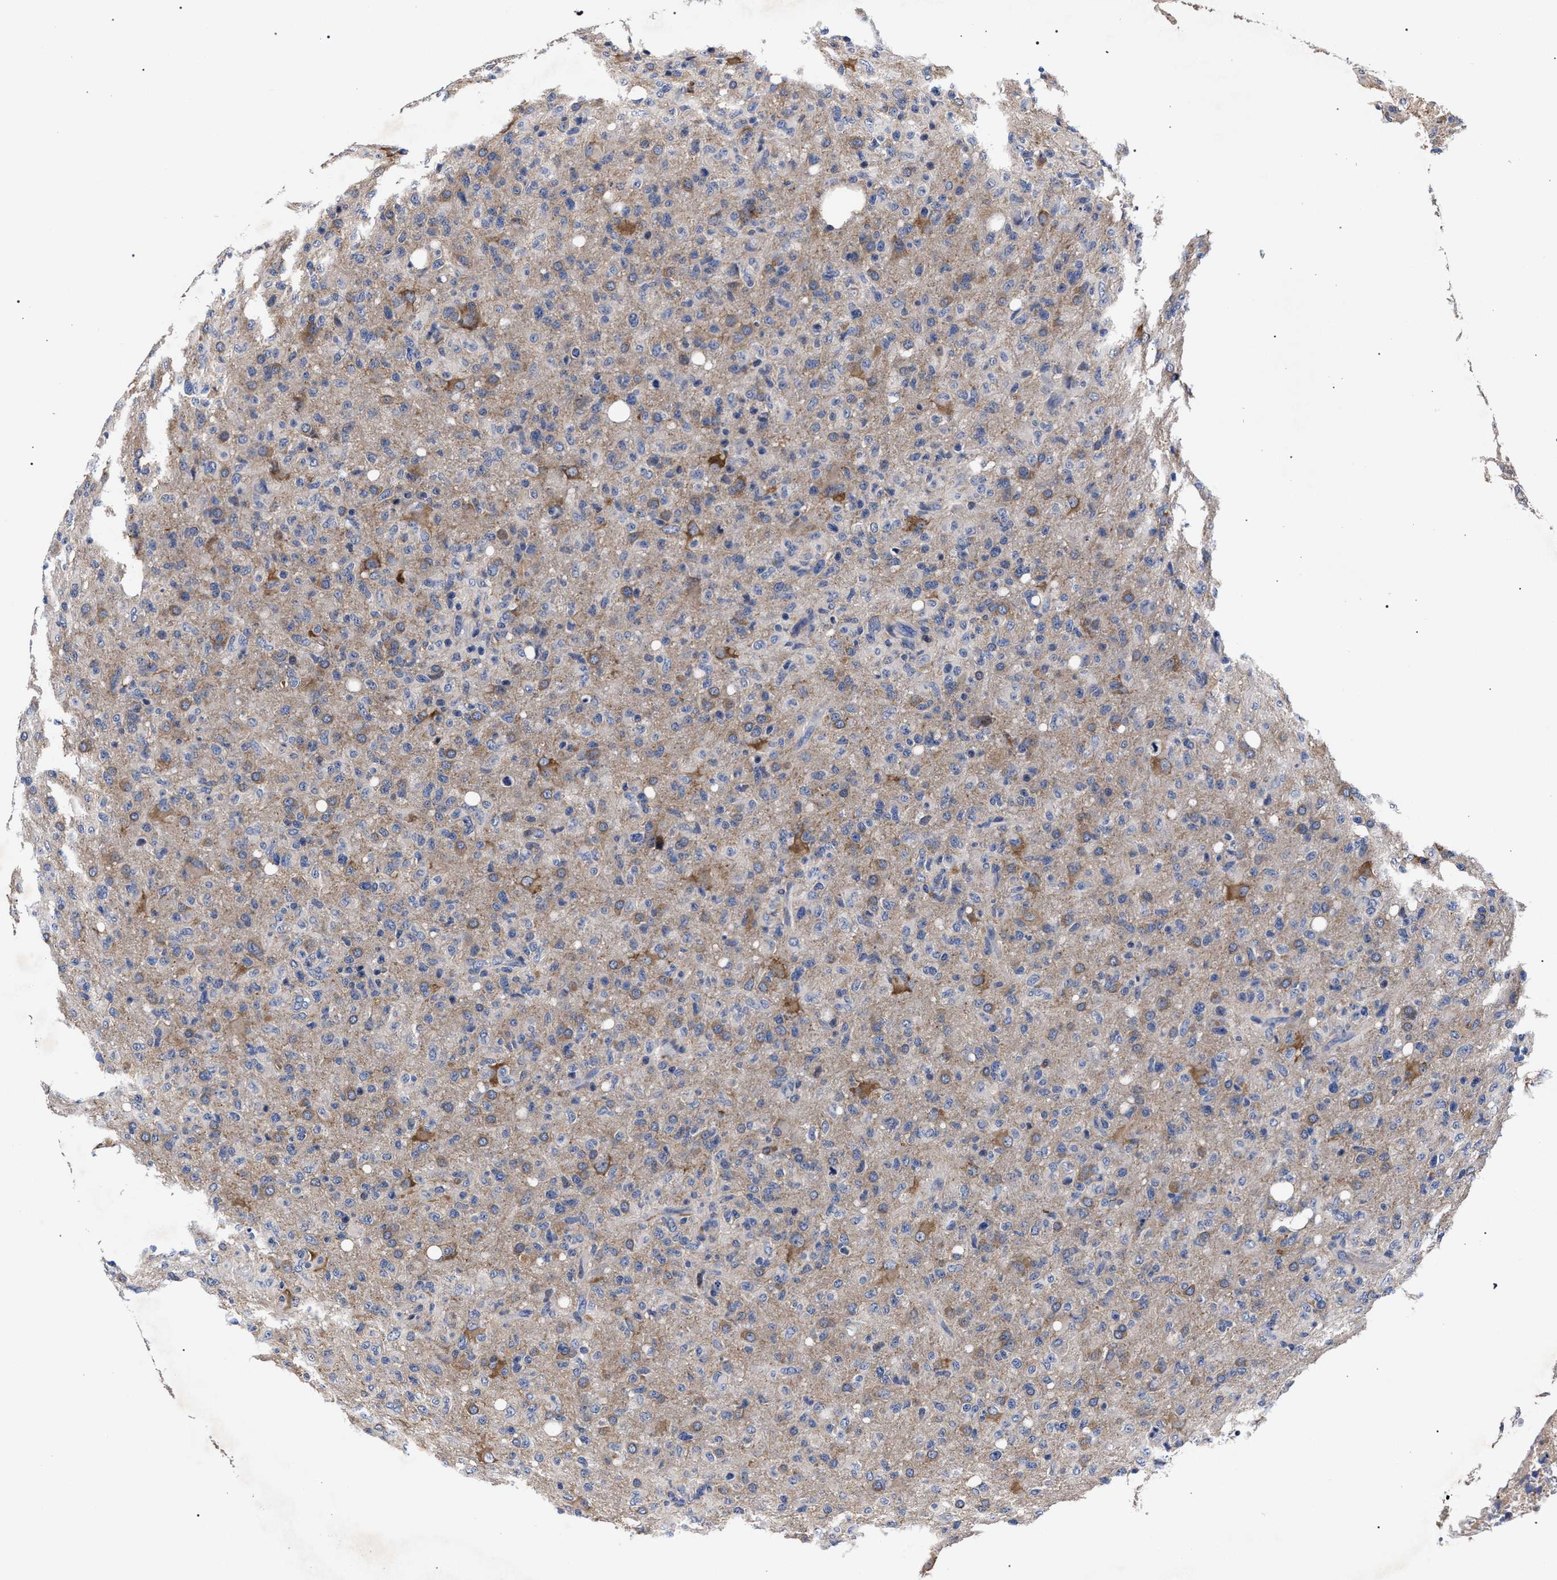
{"staining": {"intensity": "moderate", "quantity": "<25%", "location": "cytoplasmic/membranous"}, "tissue": "glioma", "cell_type": "Tumor cells", "image_type": "cancer", "snomed": [{"axis": "morphology", "description": "Glioma, malignant, High grade"}, {"axis": "topography", "description": "Brain"}], "caption": "Immunohistochemical staining of human glioma displays low levels of moderate cytoplasmic/membranous expression in about <25% of tumor cells.", "gene": "CFAP95", "patient": {"sex": "female", "age": 57}}